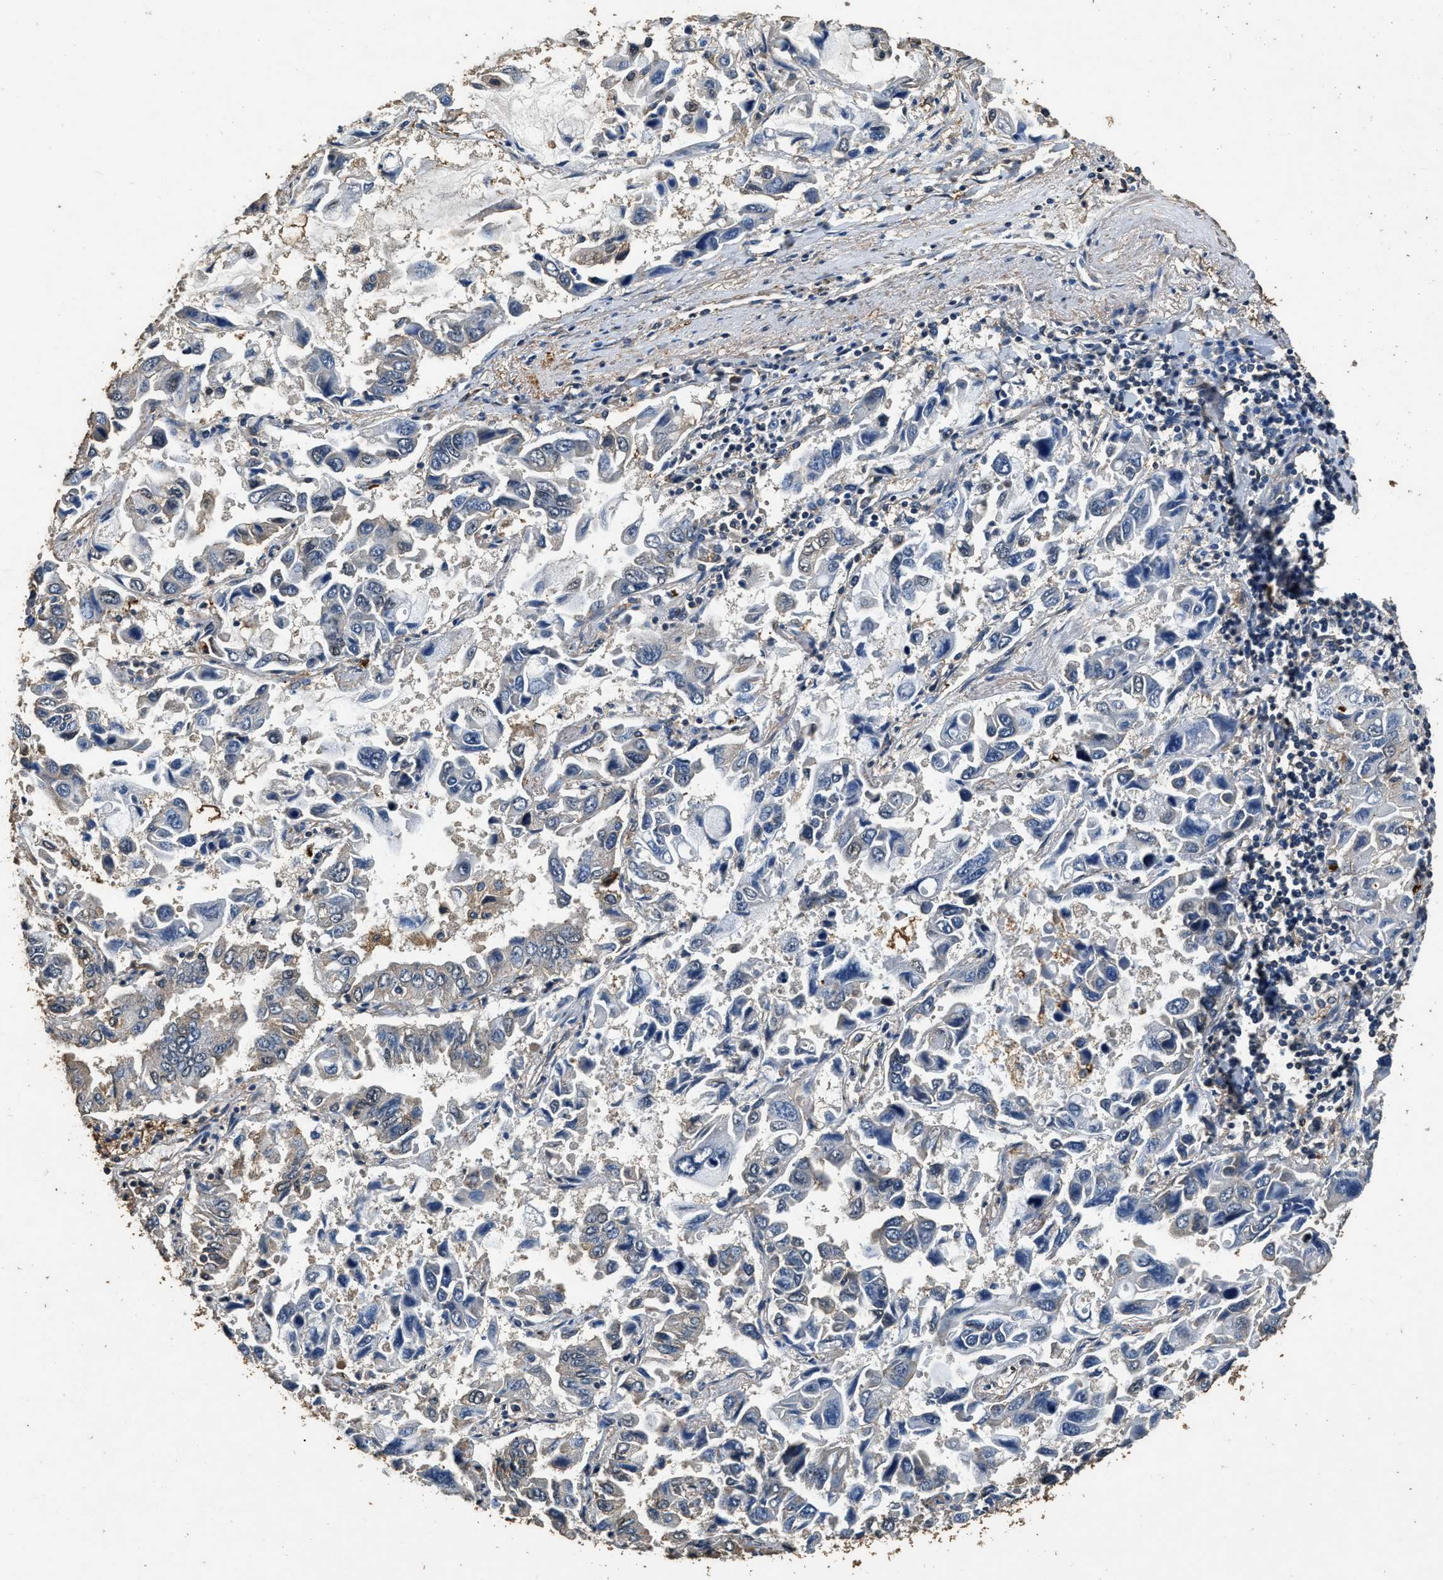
{"staining": {"intensity": "negative", "quantity": "none", "location": "none"}, "tissue": "lung cancer", "cell_type": "Tumor cells", "image_type": "cancer", "snomed": [{"axis": "morphology", "description": "Adenocarcinoma, NOS"}, {"axis": "topography", "description": "Lung"}], "caption": "Protein analysis of adenocarcinoma (lung) shows no significant staining in tumor cells.", "gene": "MIB1", "patient": {"sex": "male", "age": 64}}